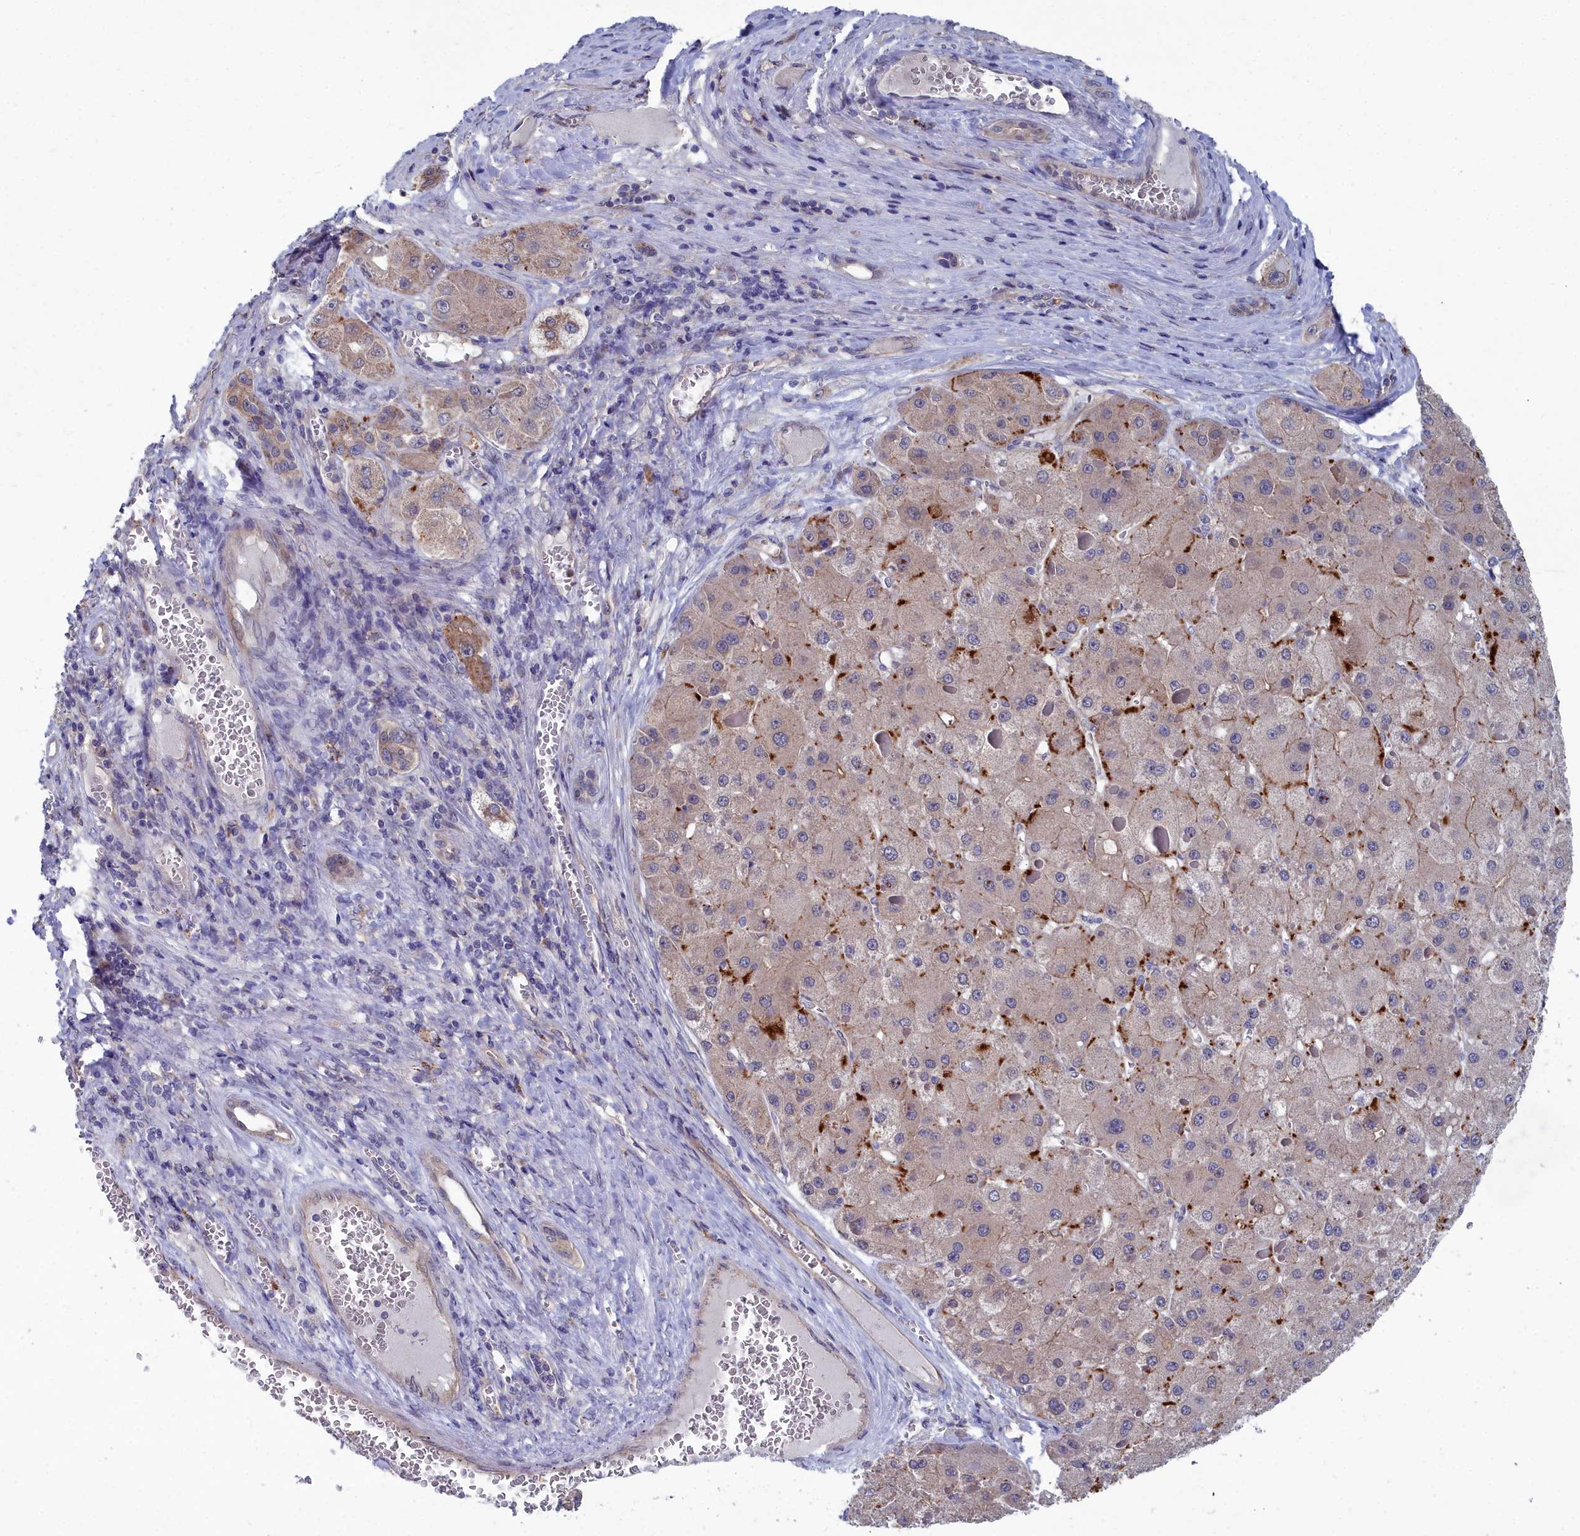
{"staining": {"intensity": "weak", "quantity": "25%-75%", "location": "cytoplasmic/membranous"}, "tissue": "liver cancer", "cell_type": "Tumor cells", "image_type": "cancer", "snomed": [{"axis": "morphology", "description": "Carcinoma, Hepatocellular, NOS"}, {"axis": "topography", "description": "Liver"}], "caption": "An image showing weak cytoplasmic/membranous expression in approximately 25%-75% of tumor cells in liver cancer, as visualized by brown immunohistochemical staining.", "gene": "RDX", "patient": {"sex": "female", "age": 73}}